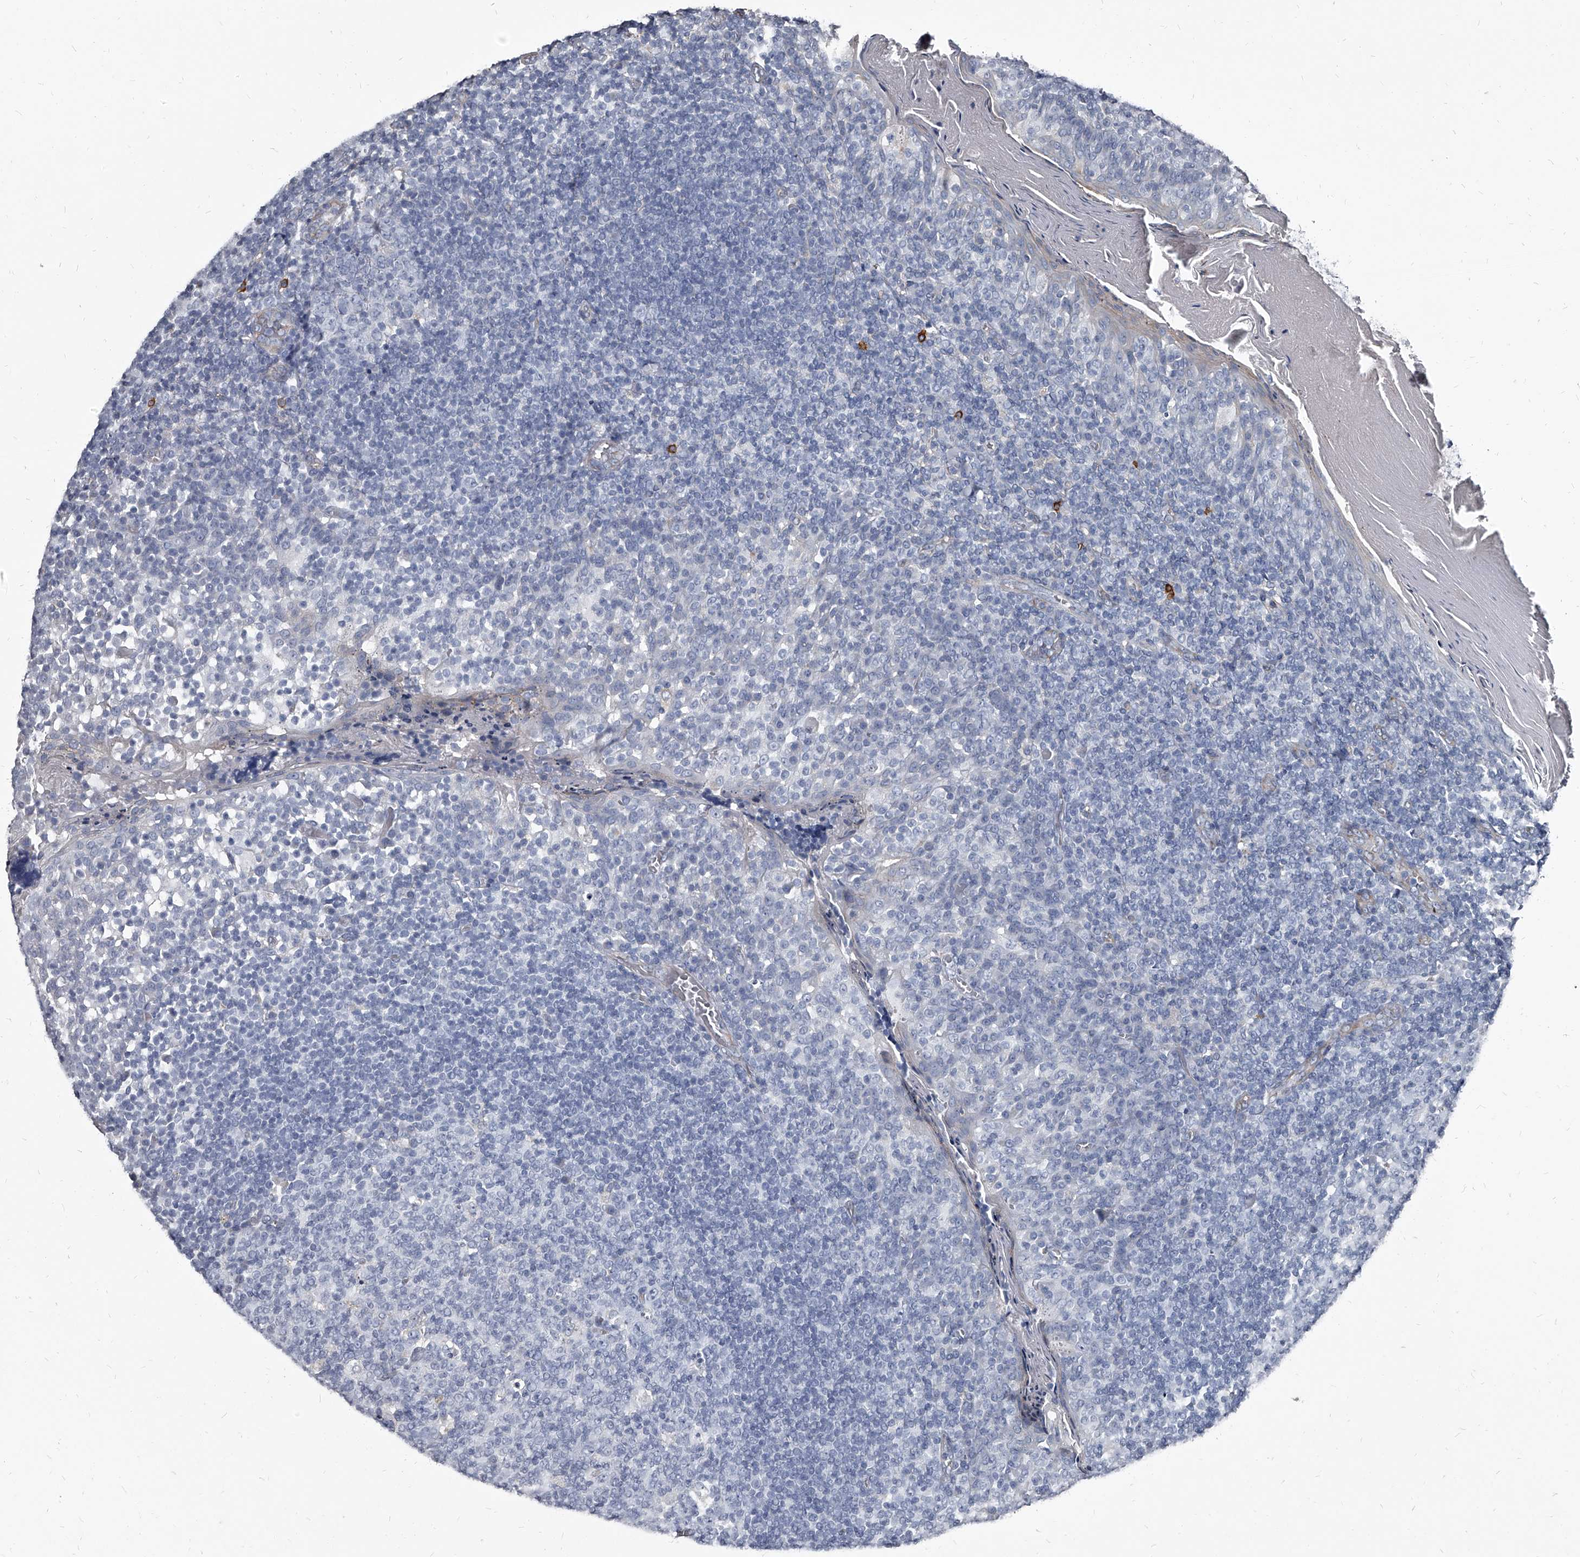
{"staining": {"intensity": "negative", "quantity": "none", "location": "none"}, "tissue": "tonsil", "cell_type": "Germinal center cells", "image_type": "normal", "snomed": [{"axis": "morphology", "description": "Normal tissue, NOS"}, {"axis": "topography", "description": "Tonsil"}], "caption": "Tonsil stained for a protein using IHC exhibits no expression germinal center cells.", "gene": "PGLYRP3", "patient": {"sex": "female", "age": 19}}